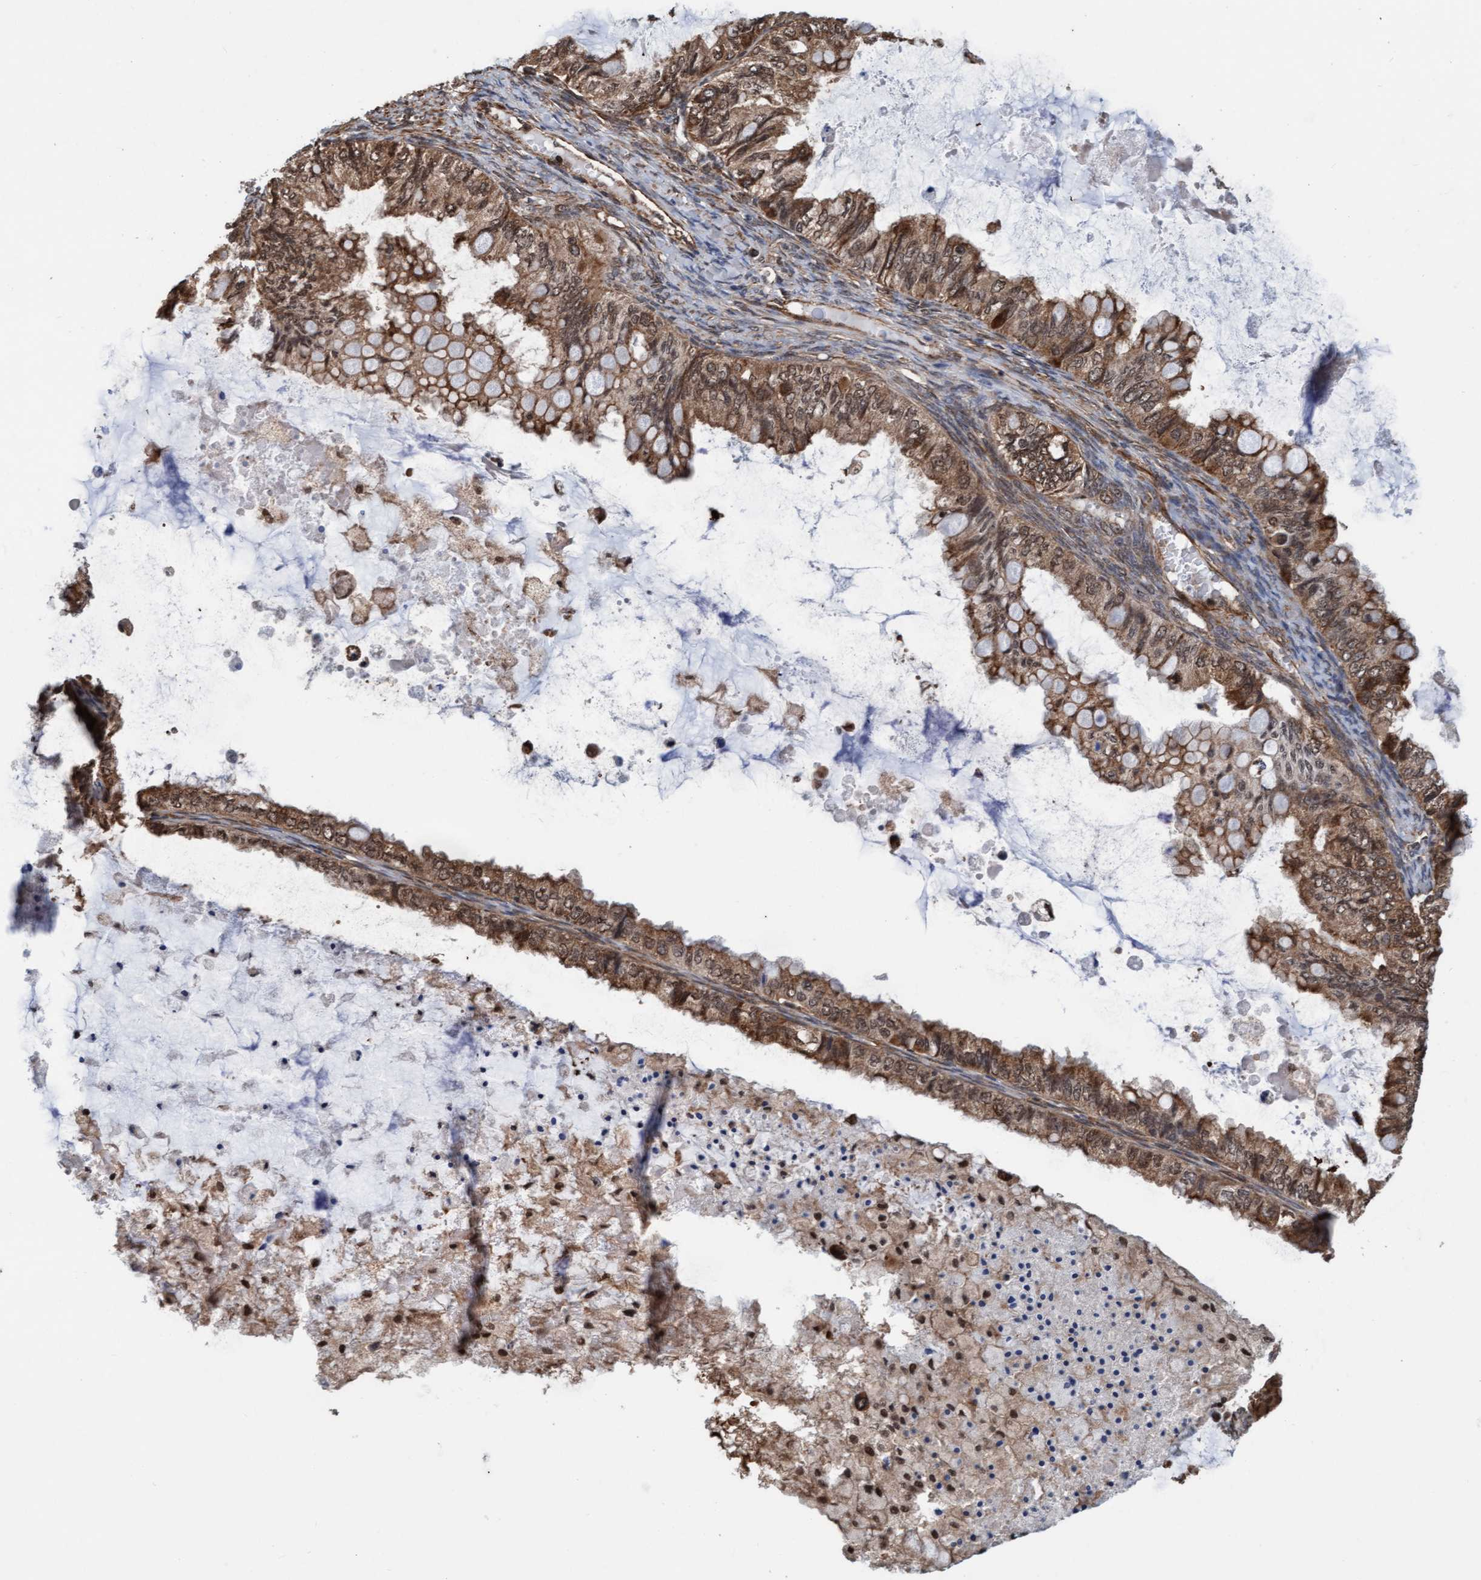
{"staining": {"intensity": "moderate", "quantity": ">75%", "location": "cytoplasmic/membranous,nuclear"}, "tissue": "ovarian cancer", "cell_type": "Tumor cells", "image_type": "cancer", "snomed": [{"axis": "morphology", "description": "Cystadenocarcinoma, mucinous, NOS"}, {"axis": "topography", "description": "Ovary"}], "caption": "IHC photomicrograph of ovarian mucinous cystadenocarcinoma stained for a protein (brown), which demonstrates medium levels of moderate cytoplasmic/membranous and nuclear positivity in approximately >75% of tumor cells.", "gene": "STXBP4", "patient": {"sex": "female", "age": 80}}